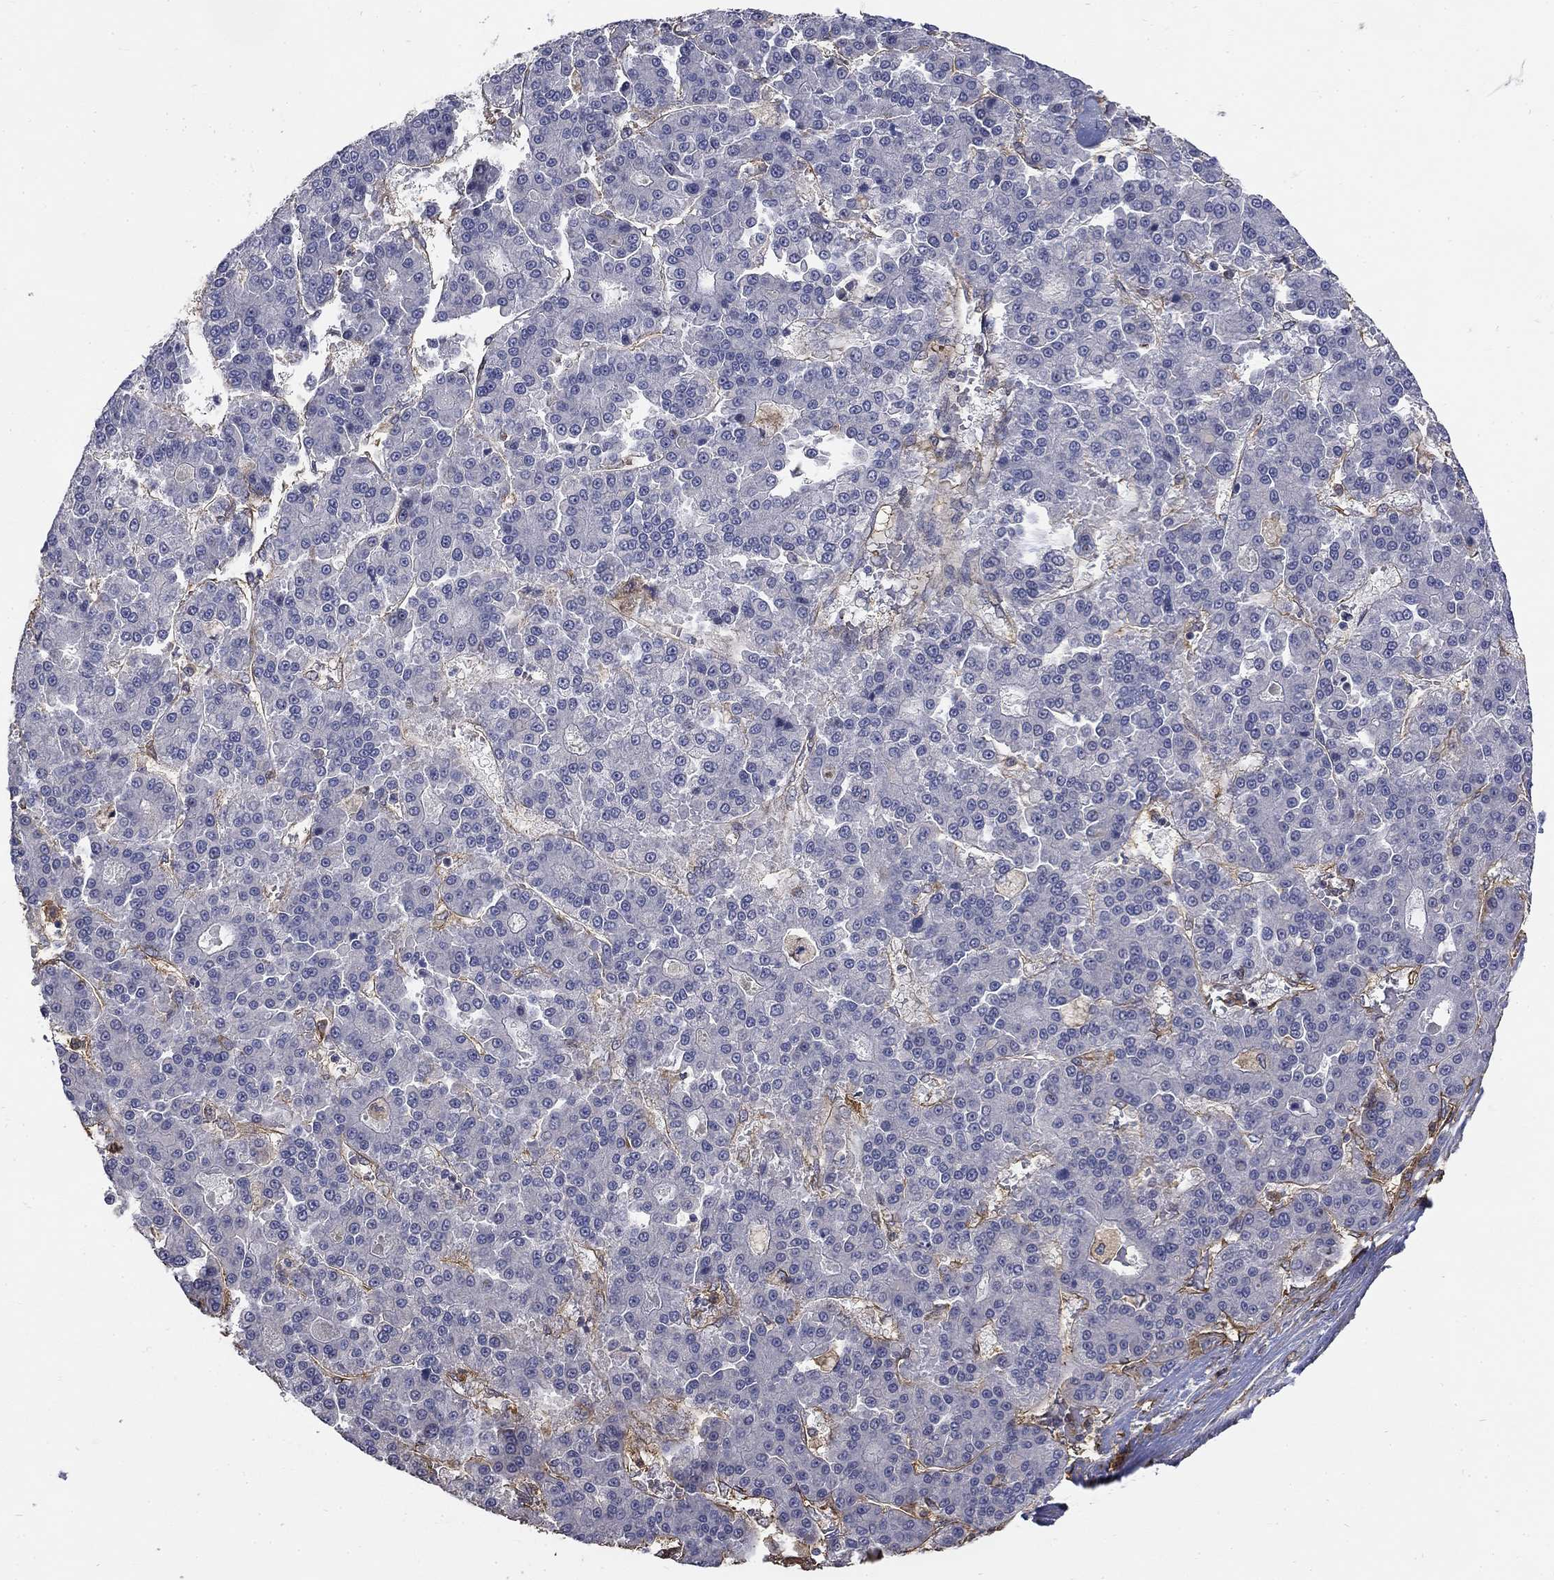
{"staining": {"intensity": "negative", "quantity": "none", "location": "none"}, "tissue": "liver cancer", "cell_type": "Tumor cells", "image_type": "cancer", "snomed": [{"axis": "morphology", "description": "Carcinoma, Hepatocellular, NOS"}, {"axis": "topography", "description": "Liver"}], "caption": "Immunohistochemical staining of human liver cancer (hepatocellular carcinoma) displays no significant staining in tumor cells. Brightfield microscopy of IHC stained with DAB (brown) and hematoxylin (blue), captured at high magnification.", "gene": "DPYSL2", "patient": {"sex": "male", "age": 70}}